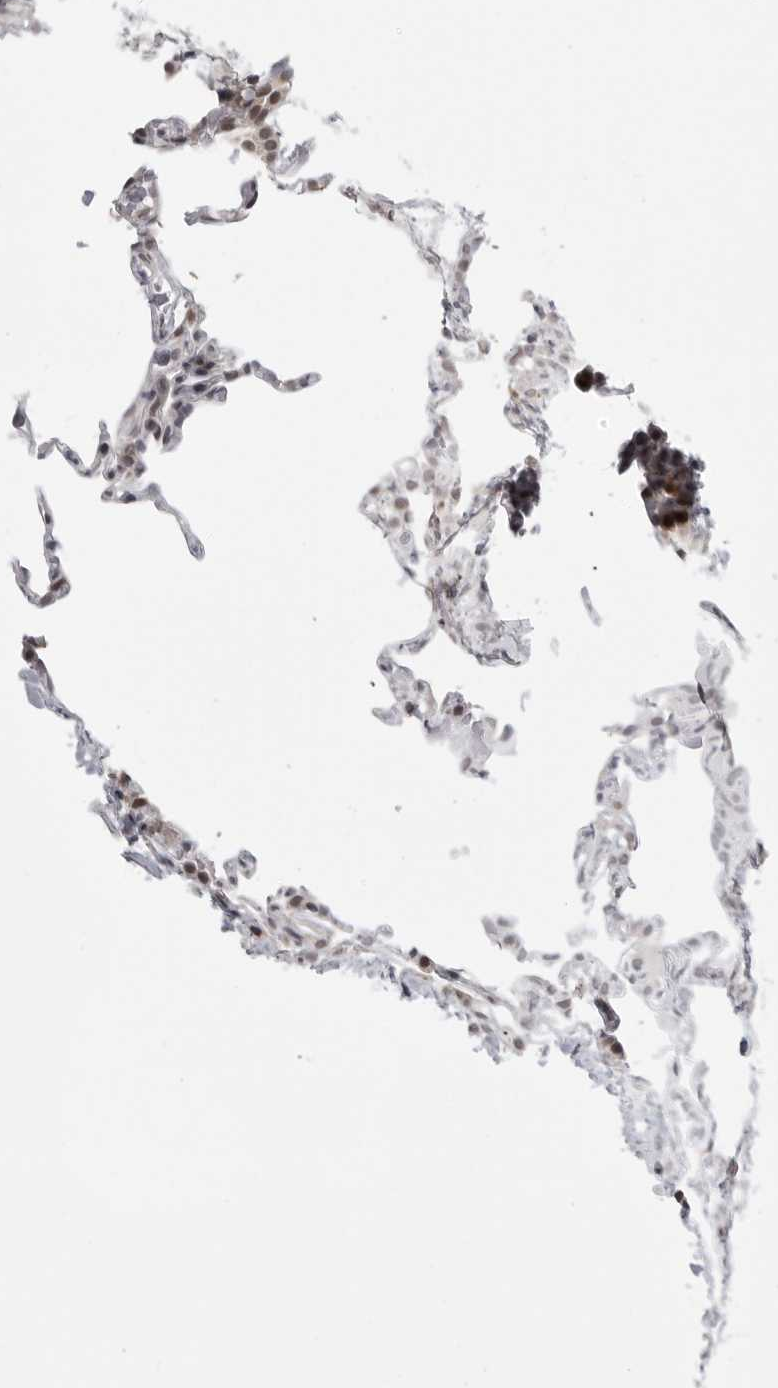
{"staining": {"intensity": "weak", "quantity": "25%-75%", "location": "nuclear"}, "tissue": "lung", "cell_type": "Alveolar cells", "image_type": "normal", "snomed": [{"axis": "morphology", "description": "Normal tissue, NOS"}, {"axis": "topography", "description": "Lung"}], "caption": "Benign lung demonstrates weak nuclear expression in approximately 25%-75% of alveolar cells Nuclei are stained in blue..", "gene": "PRDM10", "patient": {"sex": "male", "age": 20}}